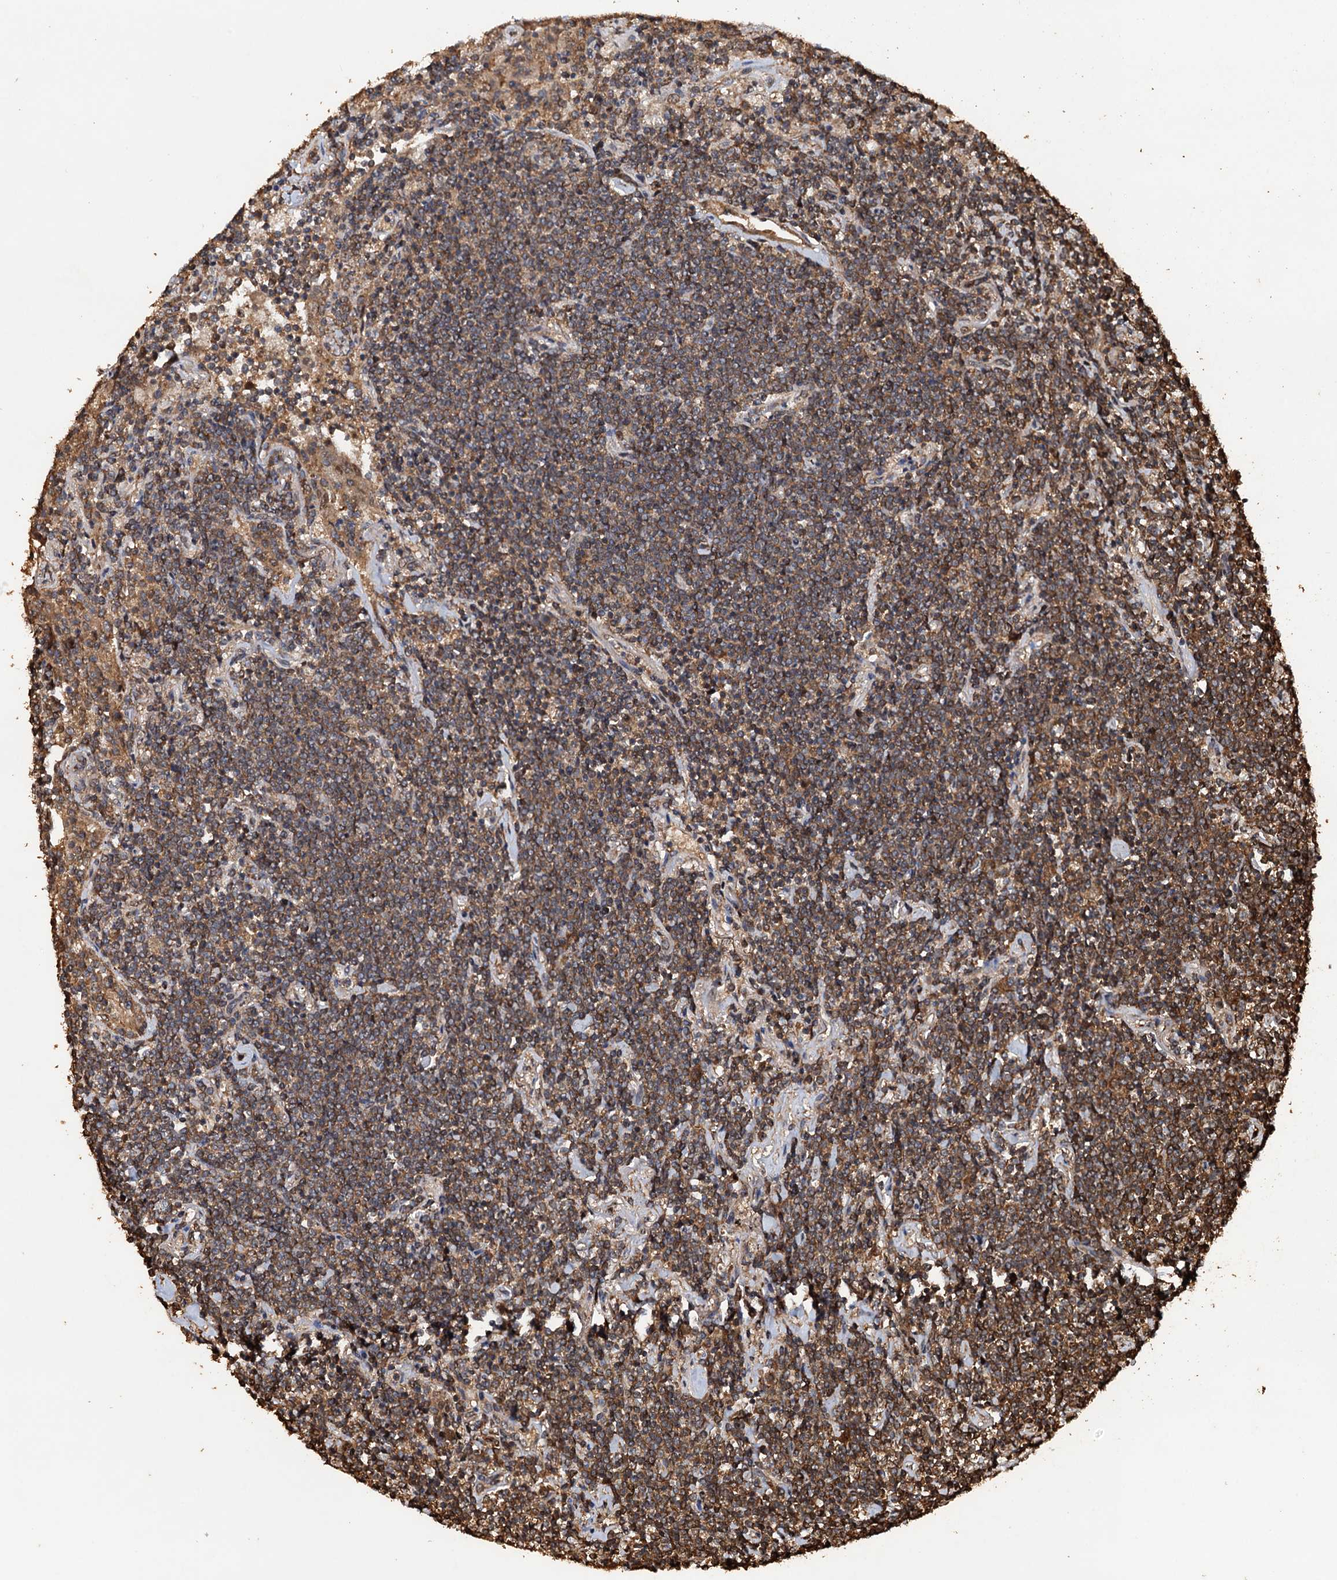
{"staining": {"intensity": "moderate", "quantity": ">75%", "location": "cytoplasmic/membranous"}, "tissue": "lymphoma", "cell_type": "Tumor cells", "image_type": "cancer", "snomed": [{"axis": "morphology", "description": "Malignant lymphoma, non-Hodgkin's type, Low grade"}, {"axis": "topography", "description": "Lung"}], "caption": "Immunohistochemistry histopathology image of neoplastic tissue: human lymphoma stained using immunohistochemistry demonstrates medium levels of moderate protein expression localized specifically in the cytoplasmic/membranous of tumor cells, appearing as a cytoplasmic/membranous brown color.", "gene": "PSMD9", "patient": {"sex": "female", "age": 71}}